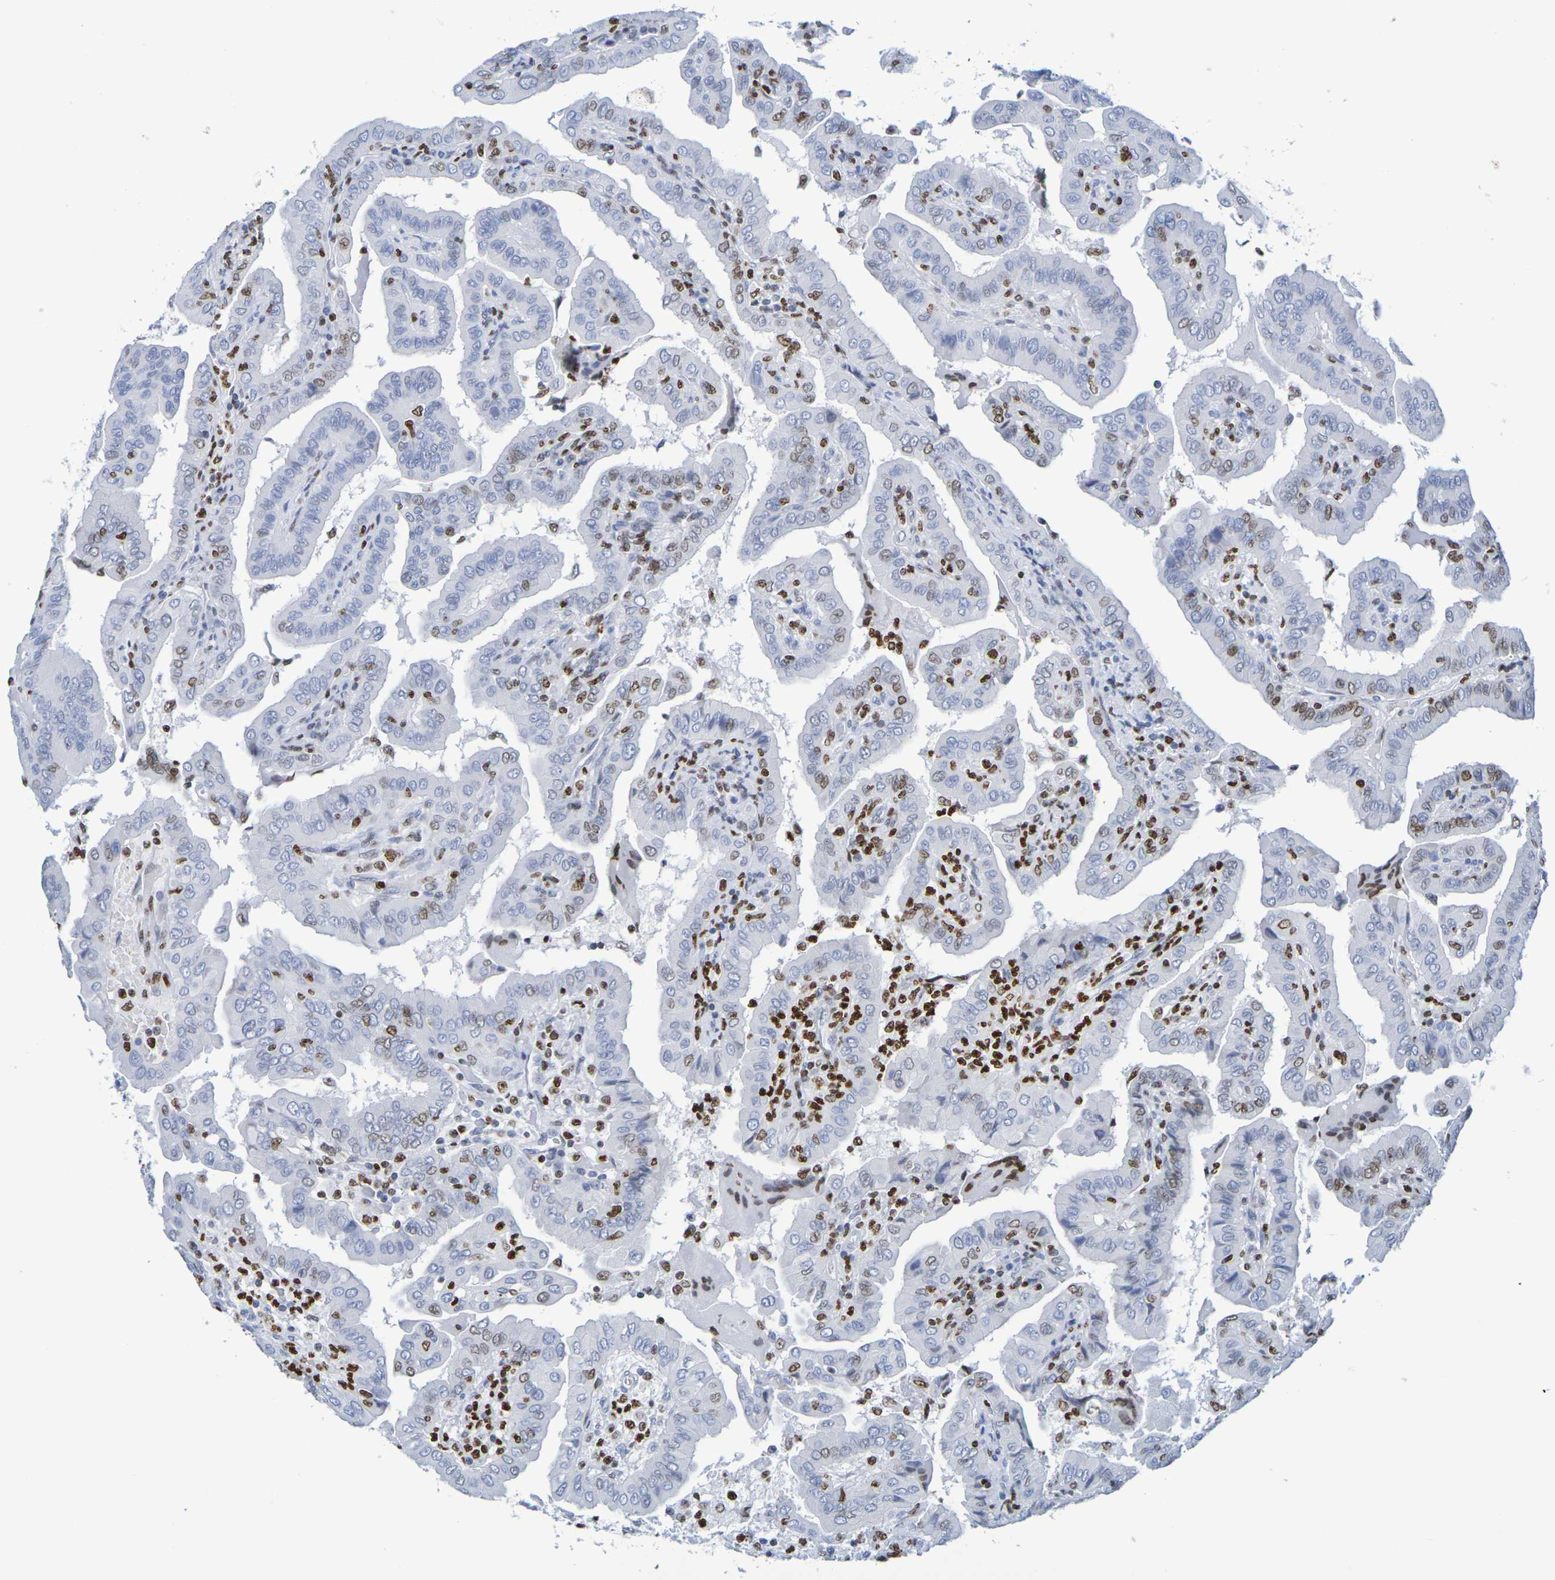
{"staining": {"intensity": "negative", "quantity": "none", "location": "none"}, "tissue": "thyroid cancer", "cell_type": "Tumor cells", "image_type": "cancer", "snomed": [{"axis": "morphology", "description": "Papillary adenocarcinoma, NOS"}, {"axis": "topography", "description": "Thyroid gland"}], "caption": "A high-resolution photomicrograph shows IHC staining of thyroid cancer (papillary adenocarcinoma), which exhibits no significant positivity in tumor cells.", "gene": "H1-5", "patient": {"sex": "male", "age": 33}}